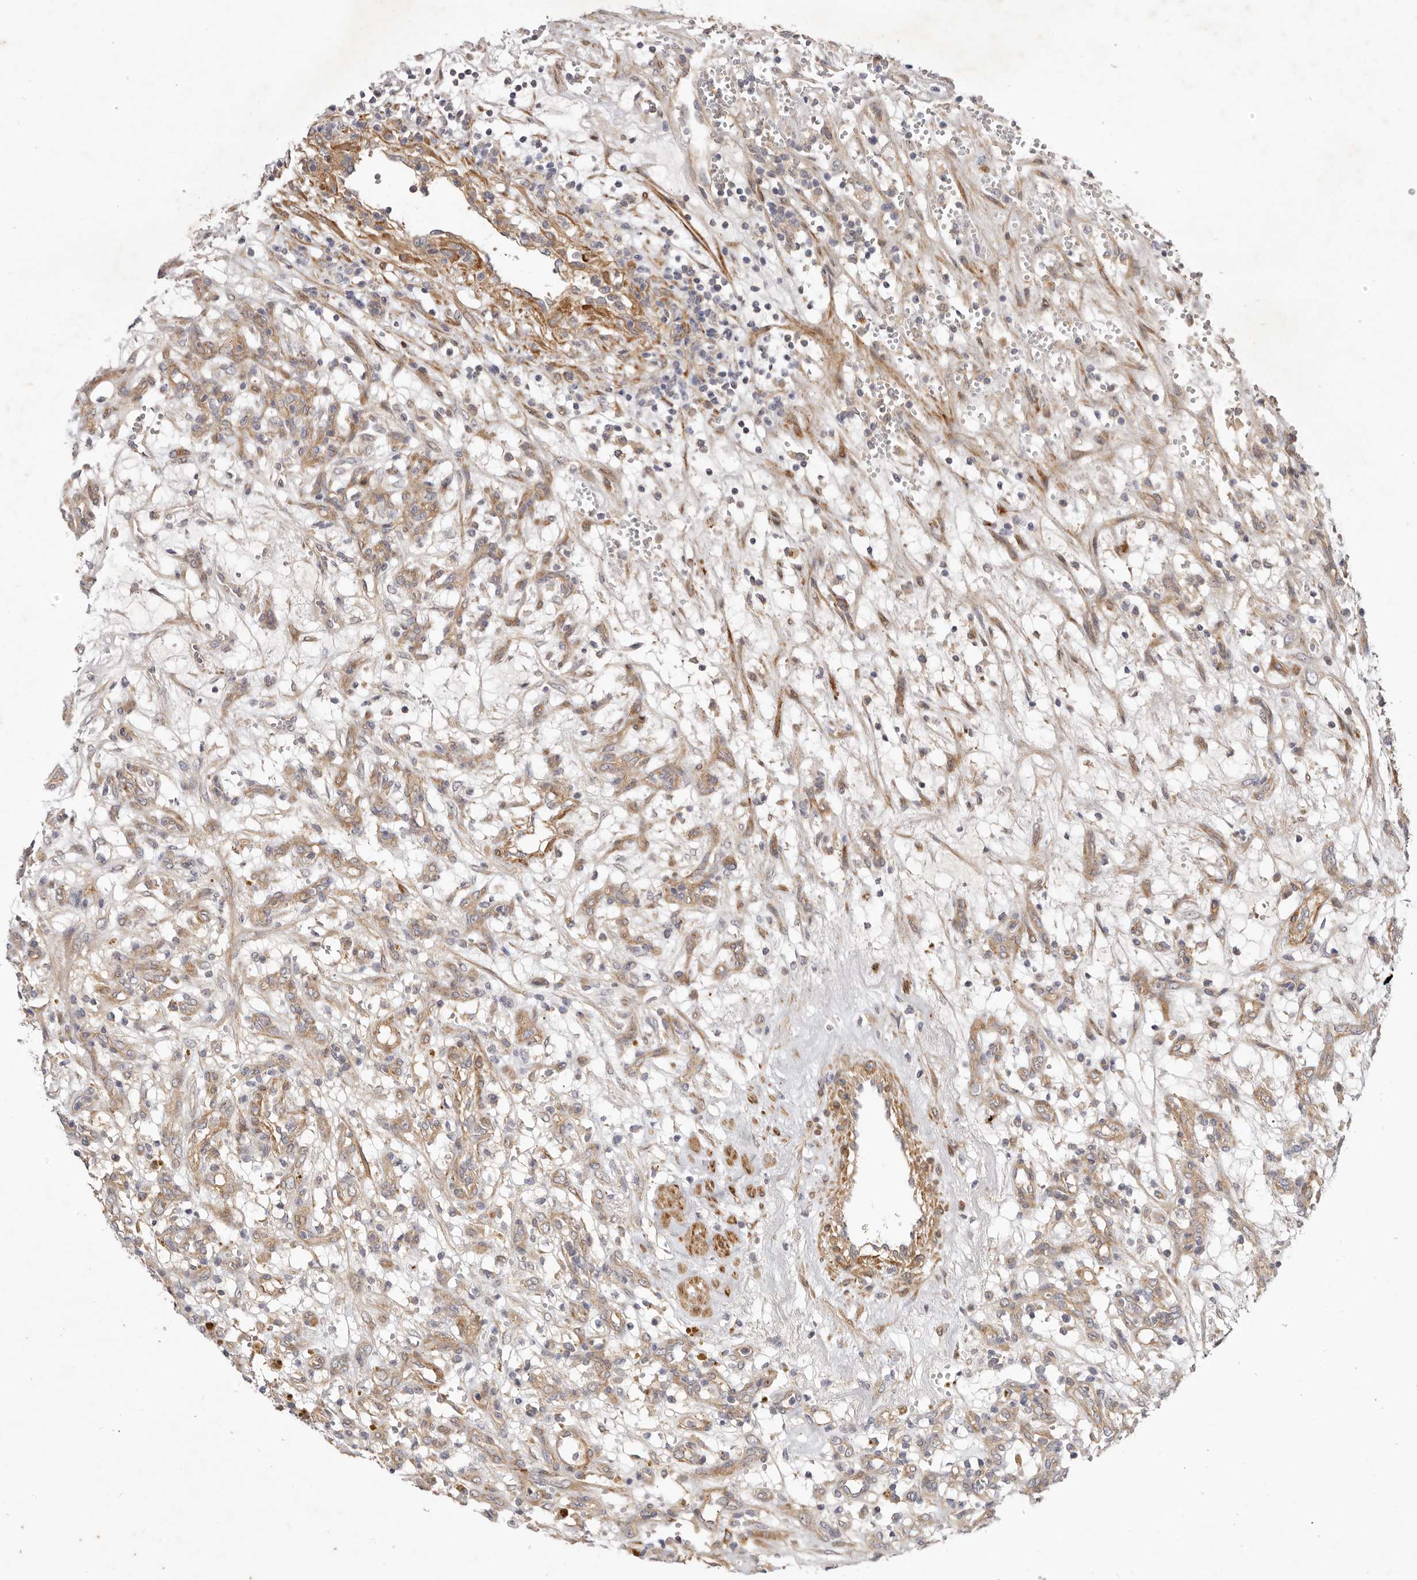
{"staining": {"intensity": "negative", "quantity": "none", "location": "none"}, "tissue": "renal cancer", "cell_type": "Tumor cells", "image_type": "cancer", "snomed": [{"axis": "morphology", "description": "Adenocarcinoma, NOS"}, {"axis": "topography", "description": "Kidney"}], "caption": "This is an immunohistochemistry histopathology image of human renal cancer. There is no staining in tumor cells.", "gene": "ADAMTS9", "patient": {"sex": "female", "age": 57}}